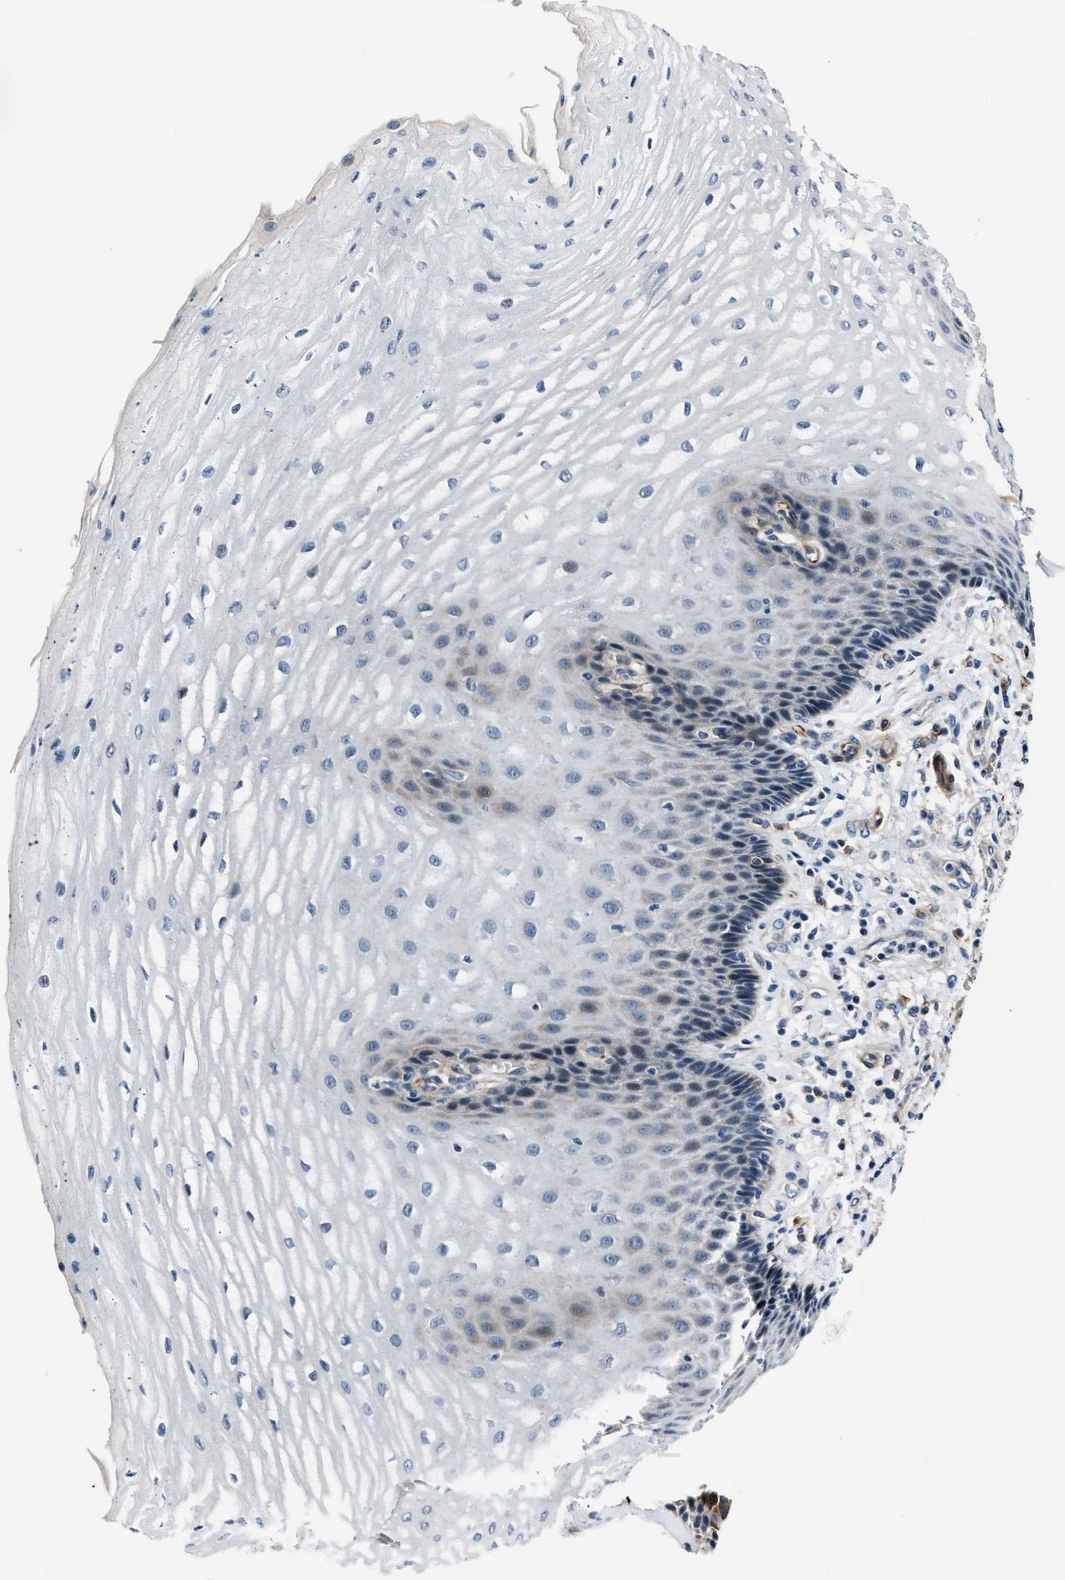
{"staining": {"intensity": "negative", "quantity": "none", "location": "none"}, "tissue": "esophagus", "cell_type": "Squamous epithelial cells", "image_type": "normal", "snomed": [{"axis": "morphology", "description": "Normal tissue, NOS"}, {"axis": "topography", "description": "Esophagus"}], "caption": "Protein analysis of unremarkable esophagus demonstrates no significant expression in squamous epithelial cells.", "gene": "MPDZ", "patient": {"sex": "male", "age": 54}}